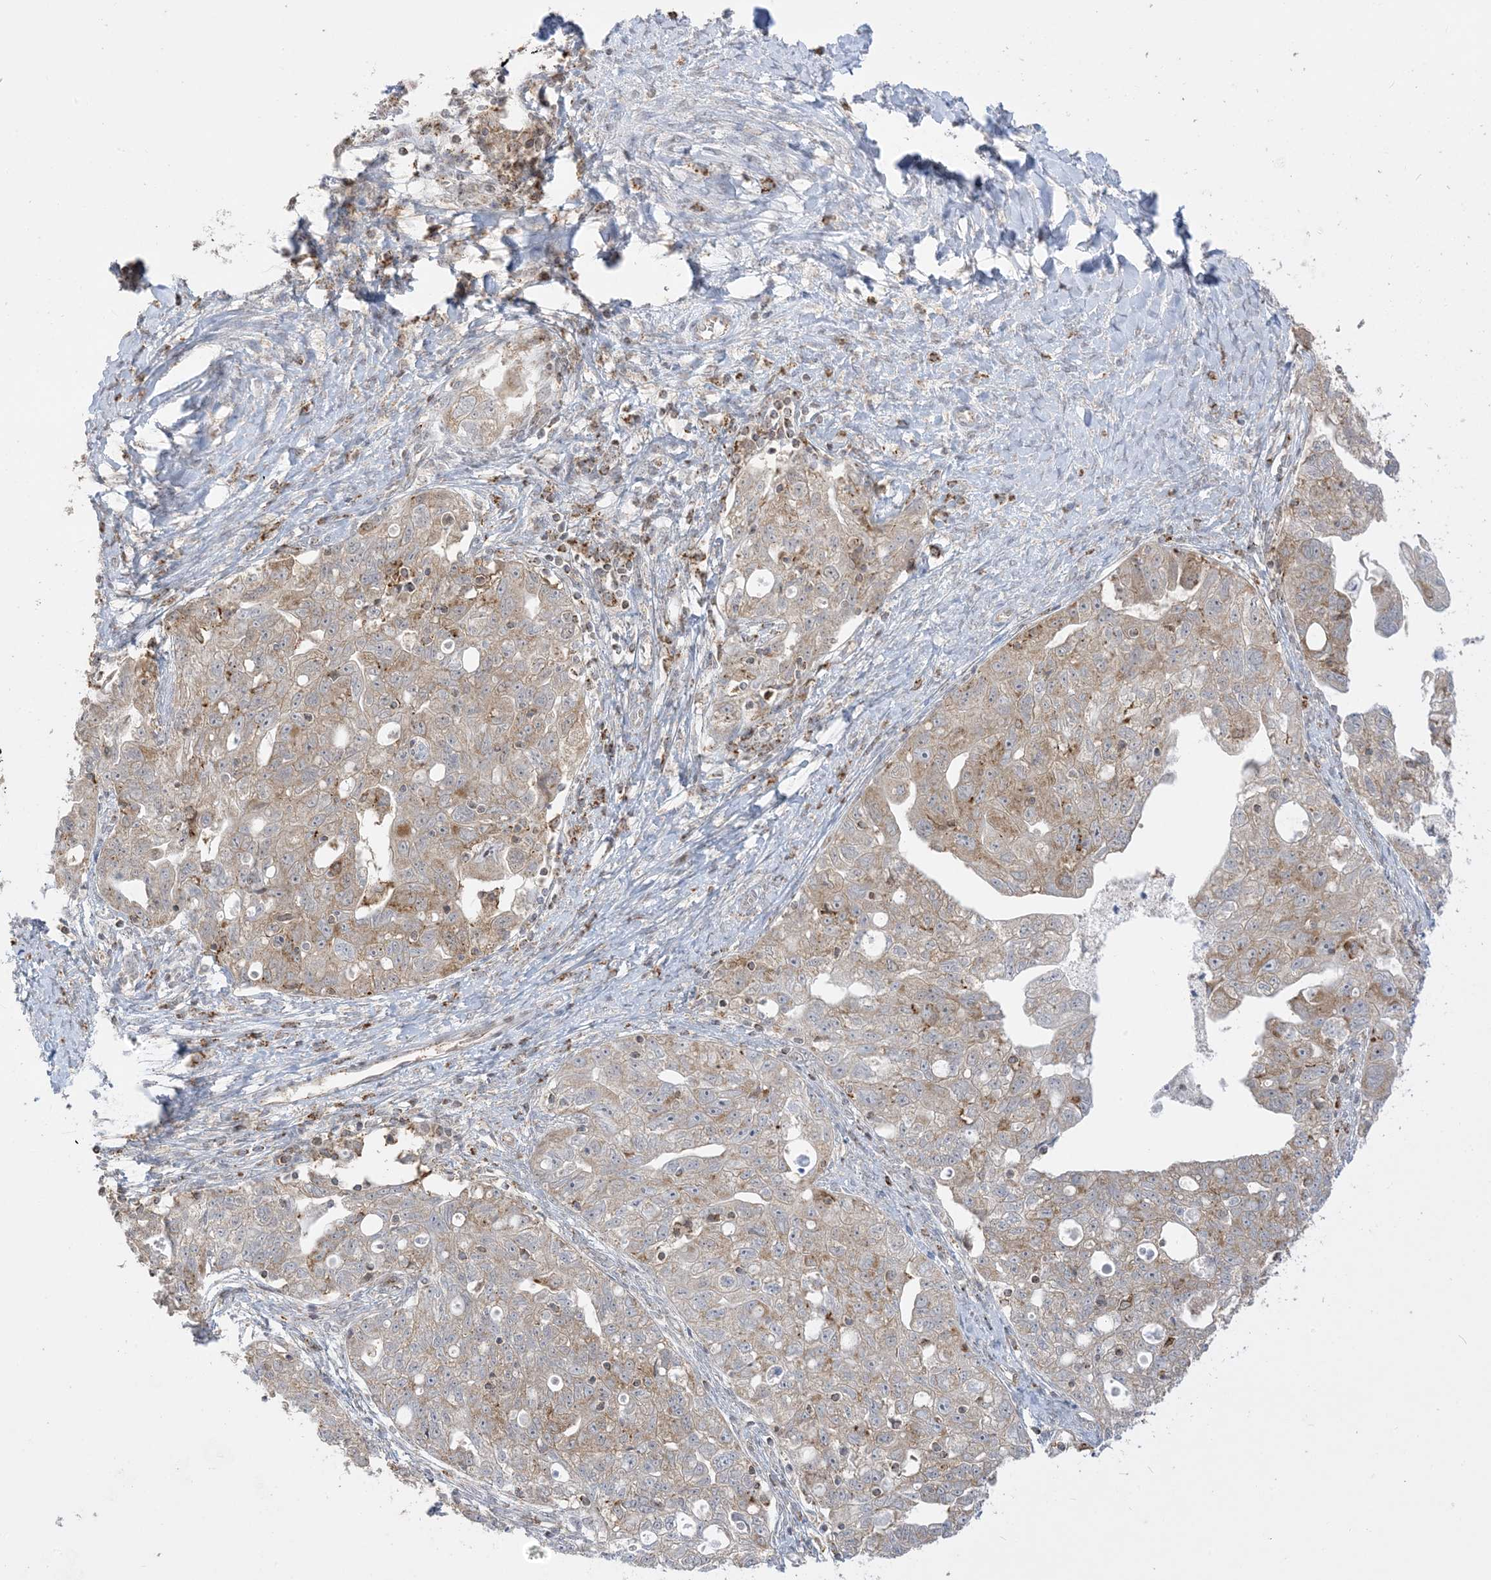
{"staining": {"intensity": "weak", "quantity": "25%-75%", "location": "cytoplasmic/membranous"}, "tissue": "ovarian cancer", "cell_type": "Tumor cells", "image_type": "cancer", "snomed": [{"axis": "morphology", "description": "Carcinoma, NOS"}, {"axis": "morphology", "description": "Cystadenocarcinoma, serous, NOS"}, {"axis": "topography", "description": "Ovary"}], "caption": "Ovarian cancer (serous cystadenocarcinoma) tissue displays weak cytoplasmic/membranous staining in approximately 25%-75% of tumor cells", "gene": "KANSL3", "patient": {"sex": "female", "age": 69}}